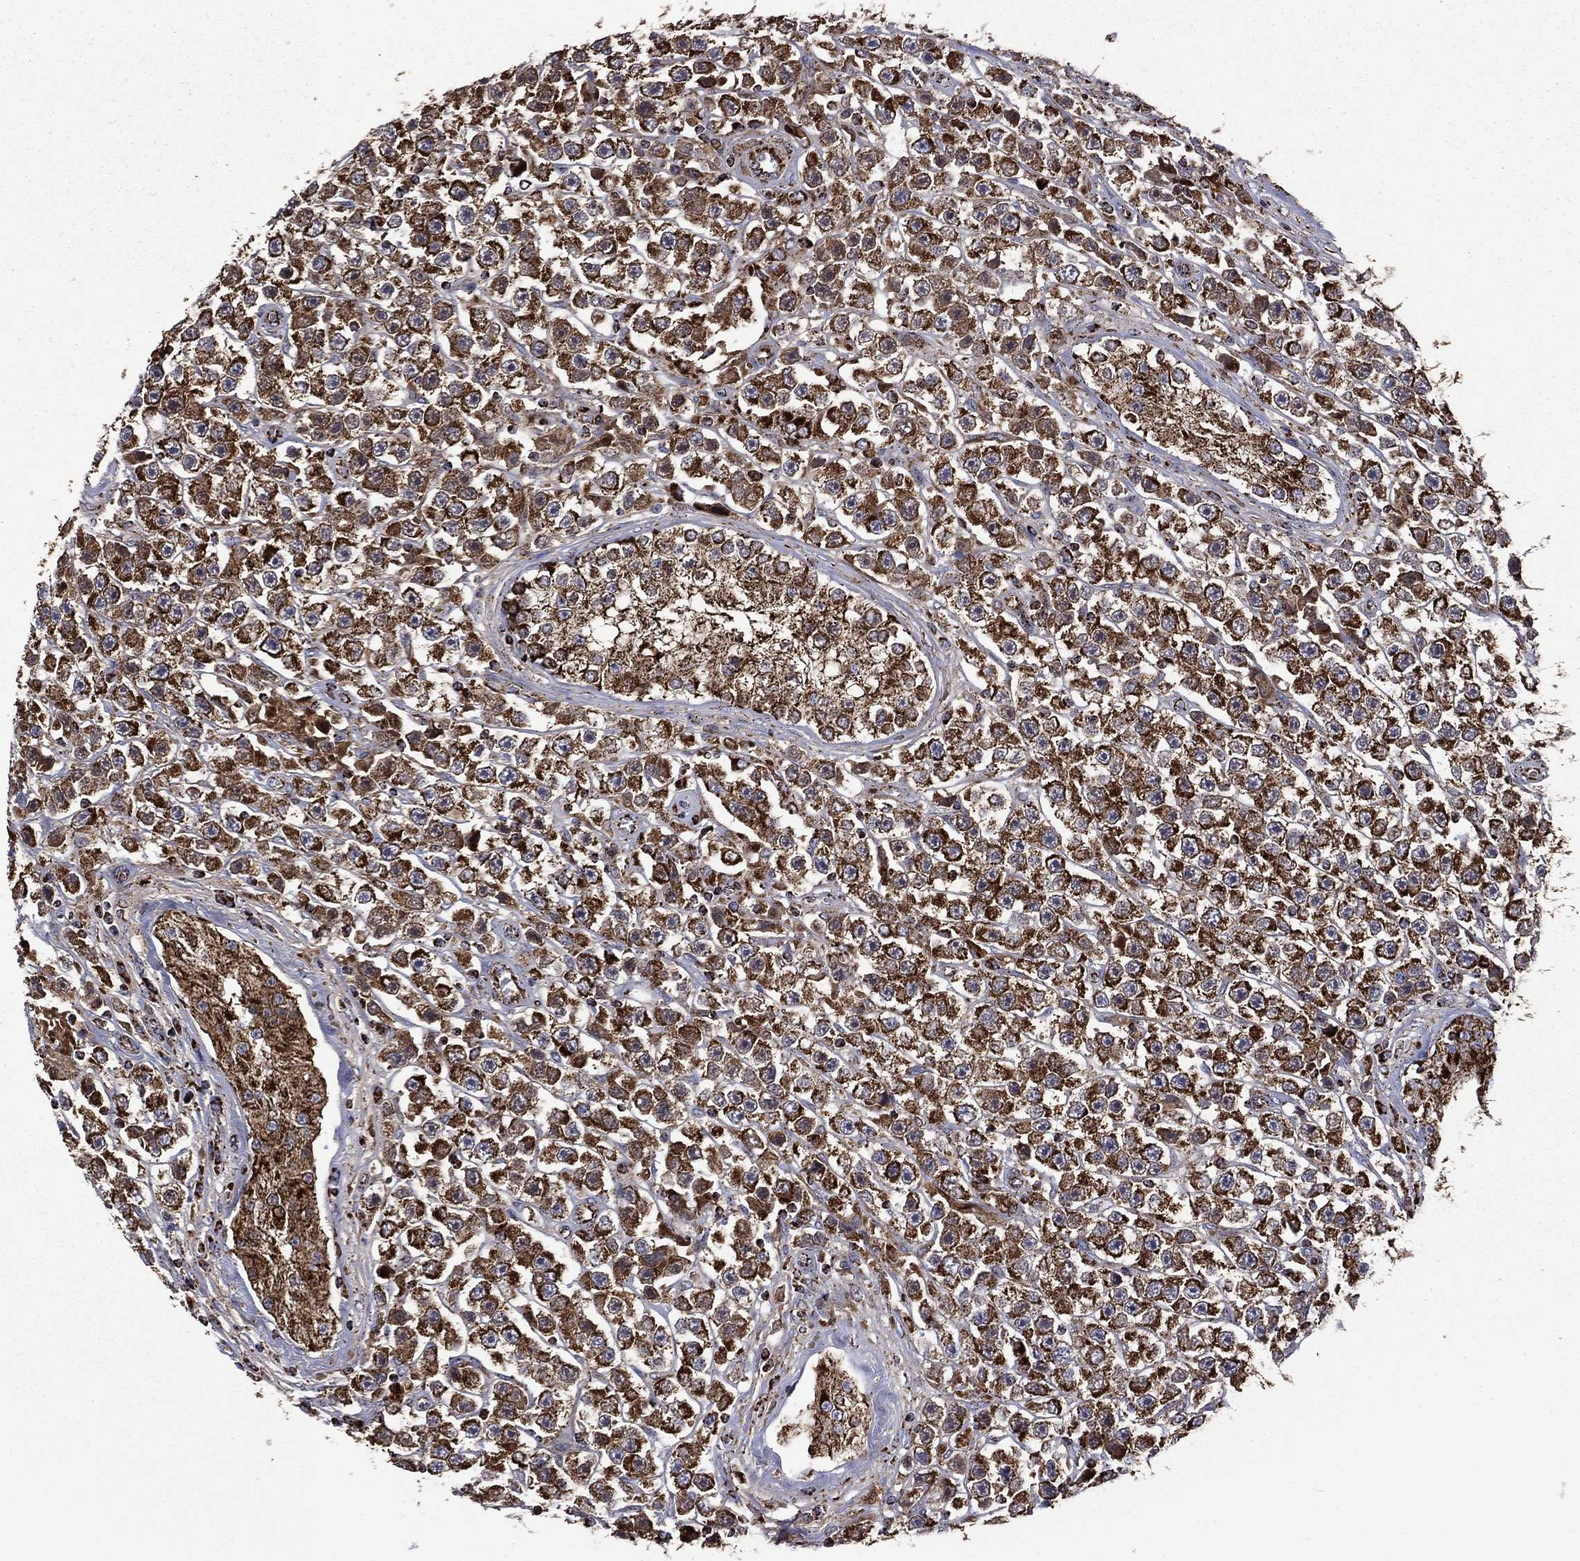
{"staining": {"intensity": "strong", "quantity": ">75%", "location": "cytoplasmic/membranous"}, "tissue": "testis cancer", "cell_type": "Tumor cells", "image_type": "cancer", "snomed": [{"axis": "morphology", "description": "Seminoma, NOS"}, {"axis": "topography", "description": "Testis"}], "caption": "A photomicrograph of seminoma (testis) stained for a protein reveals strong cytoplasmic/membranous brown staining in tumor cells. The staining is performed using DAB (3,3'-diaminobenzidine) brown chromogen to label protein expression. The nuclei are counter-stained blue using hematoxylin.", "gene": "GOT2", "patient": {"sex": "male", "age": 45}}